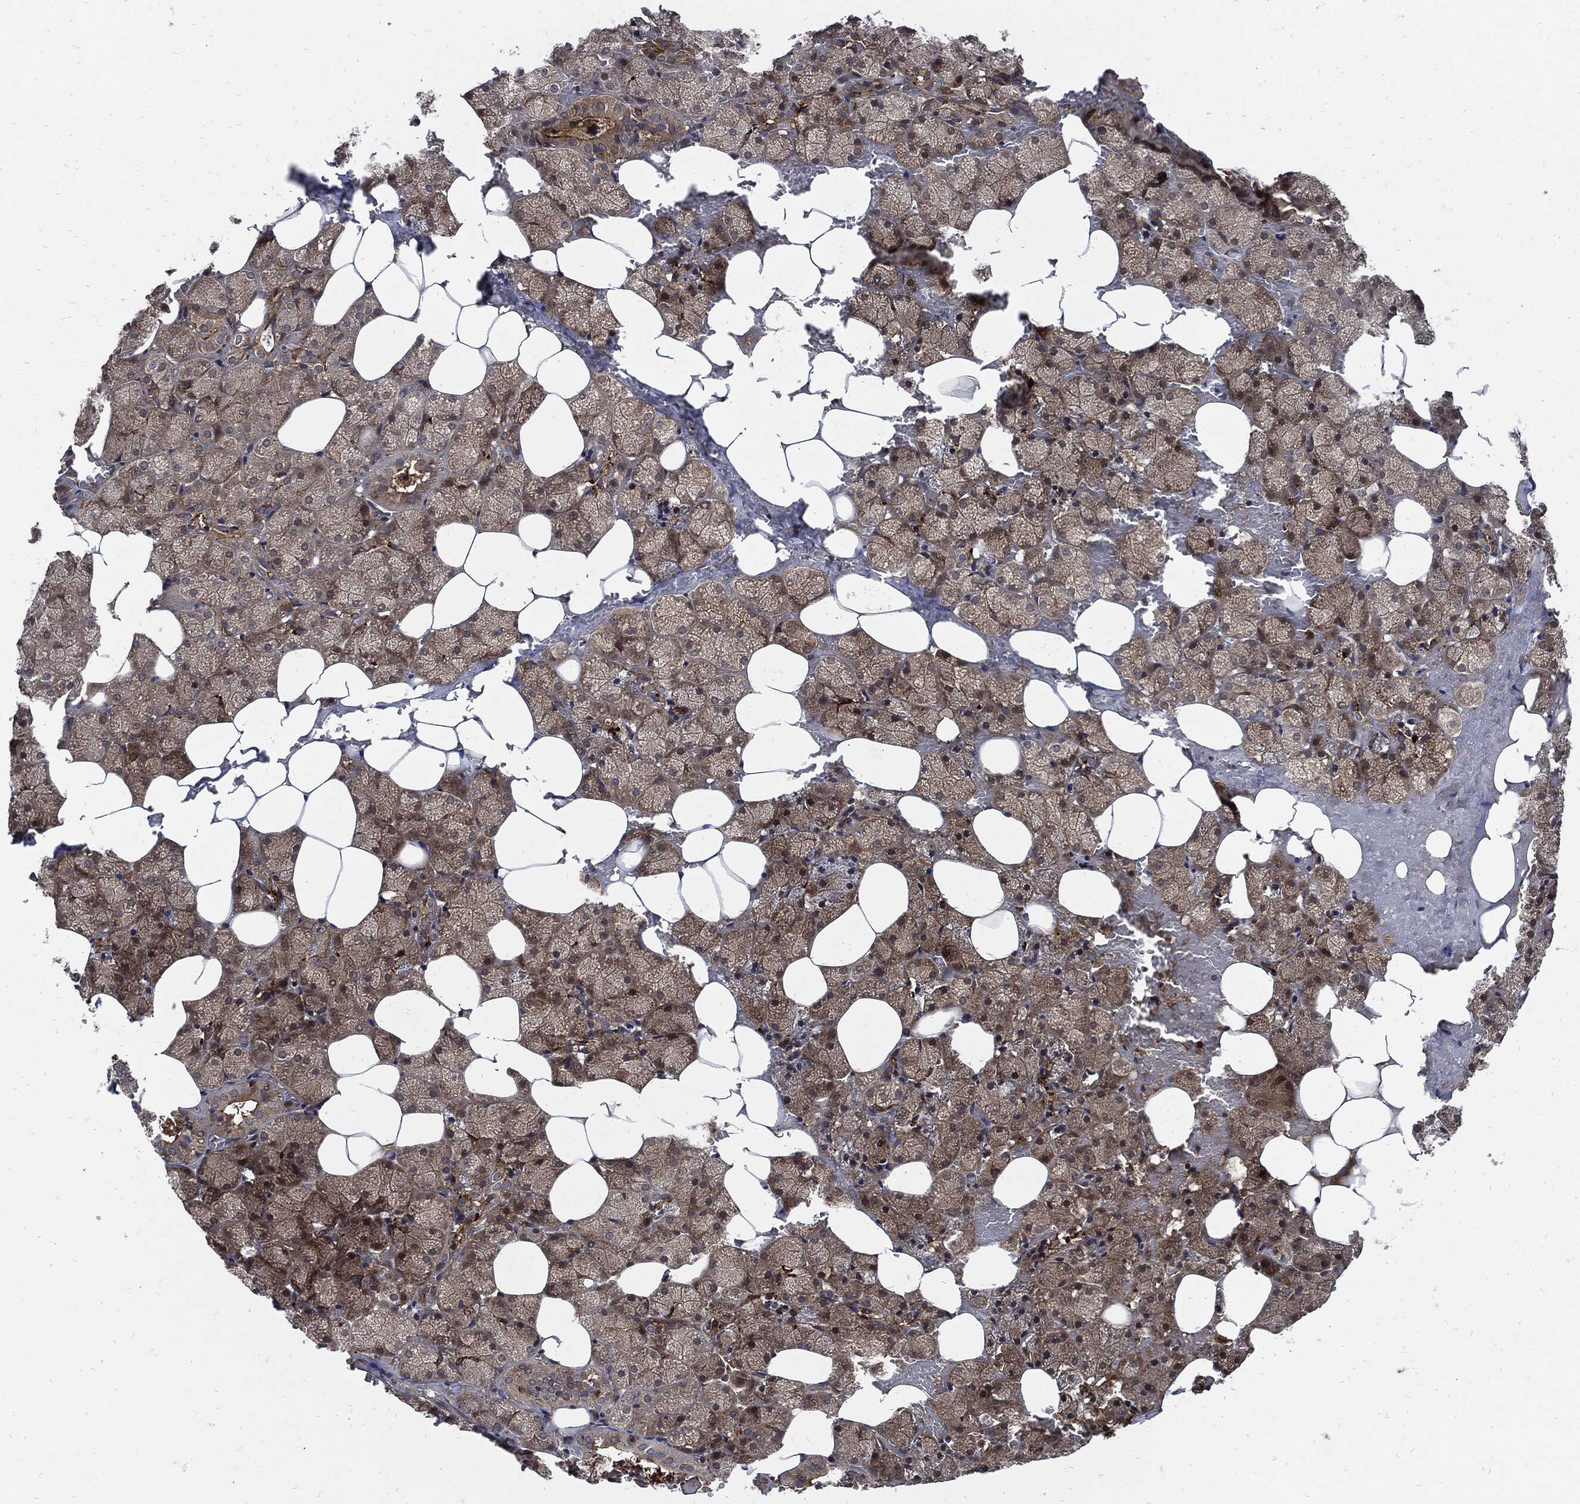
{"staining": {"intensity": "moderate", "quantity": ">75%", "location": "cytoplasmic/membranous"}, "tissue": "salivary gland", "cell_type": "Glandular cells", "image_type": "normal", "snomed": [{"axis": "morphology", "description": "Normal tissue, NOS"}, {"axis": "topography", "description": "Salivary gland"}], "caption": "Immunohistochemistry (IHC) of benign human salivary gland demonstrates medium levels of moderate cytoplasmic/membranous staining in approximately >75% of glandular cells.", "gene": "CLU", "patient": {"sex": "male", "age": 38}}